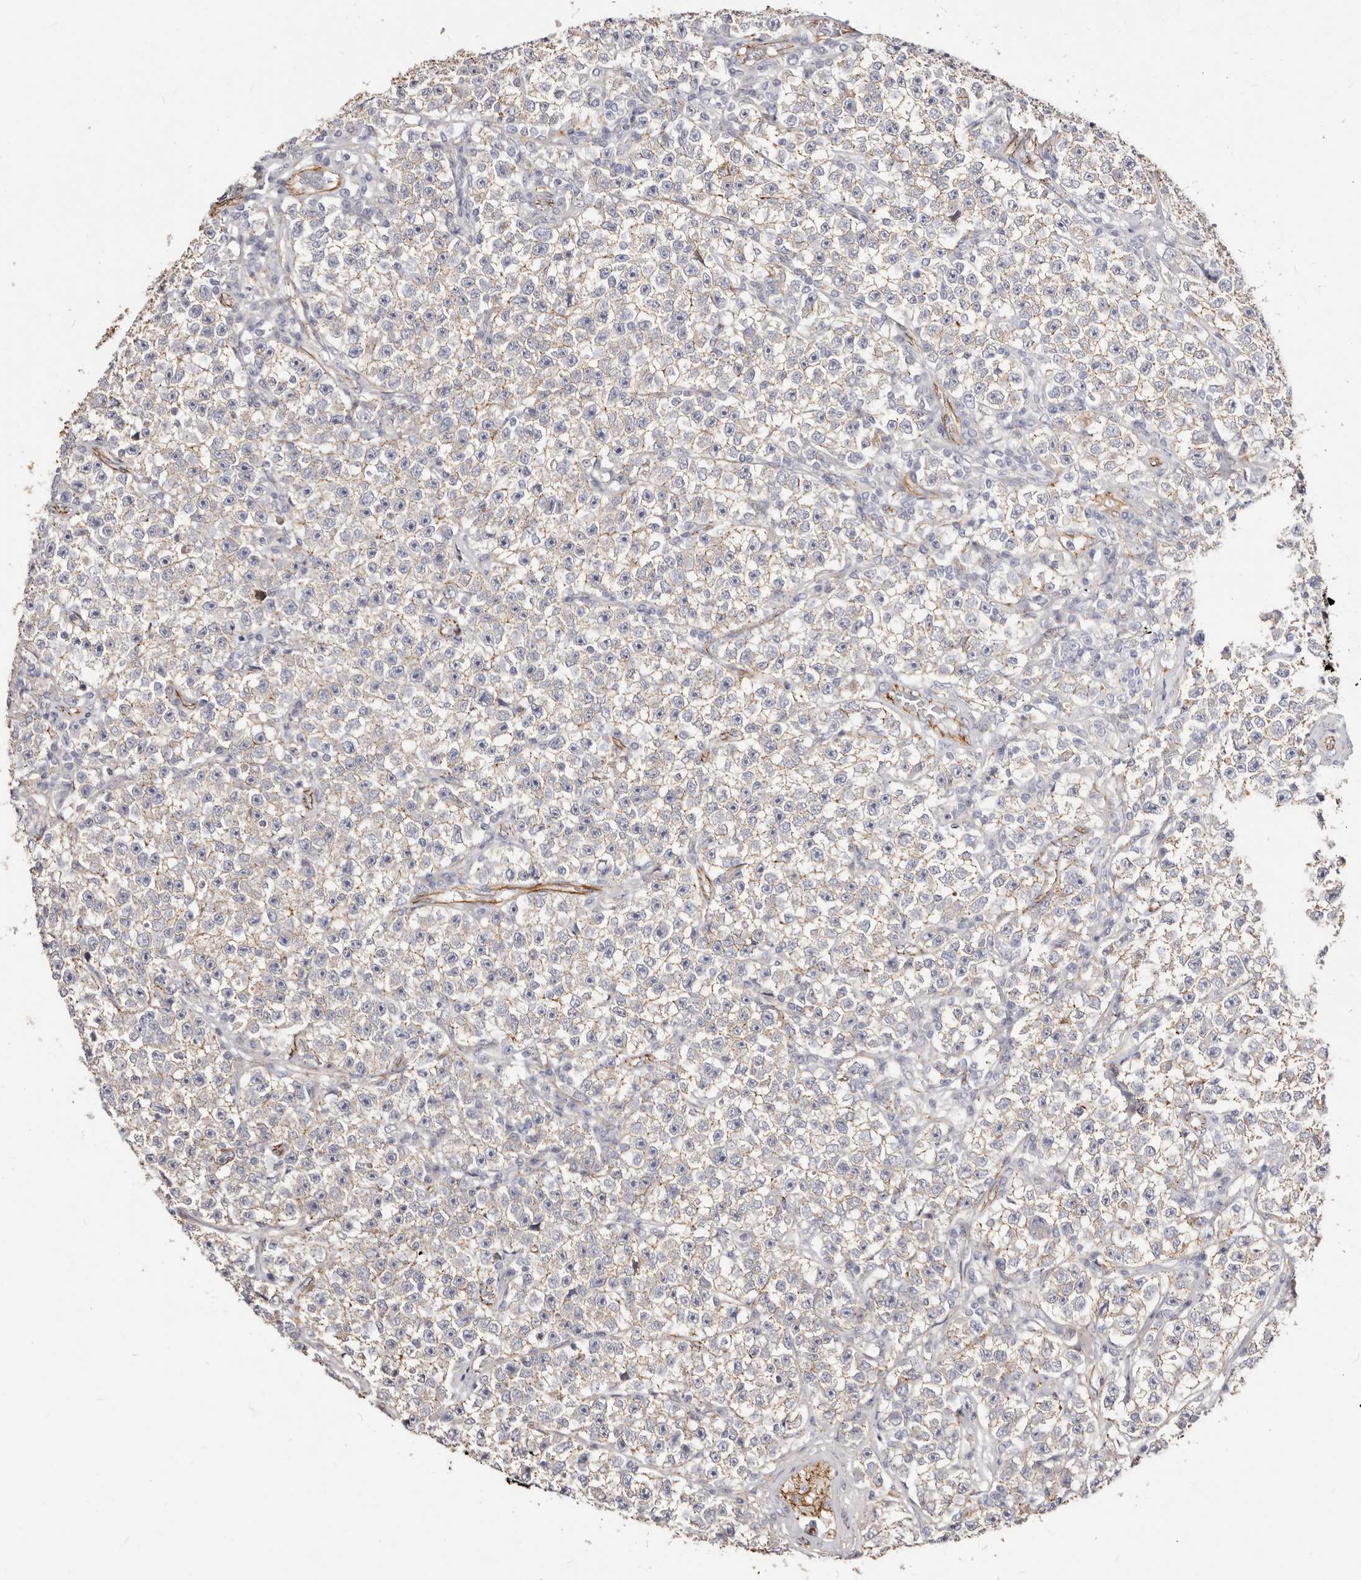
{"staining": {"intensity": "weak", "quantity": ">75%", "location": "cytoplasmic/membranous"}, "tissue": "testis cancer", "cell_type": "Tumor cells", "image_type": "cancer", "snomed": [{"axis": "morphology", "description": "Seminoma, NOS"}, {"axis": "topography", "description": "Testis"}], "caption": "DAB (3,3'-diaminobenzidine) immunohistochemical staining of testis cancer demonstrates weak cytoplasmic/membranous protein positivity in about >75% of tumor cells. Using DAB (brown) and hematoxylin (blue) stains, captured at high magnification using brightfield microscopy.", "gene": "CTNNB1", "patient": {"sex": "male", "age": 22}}